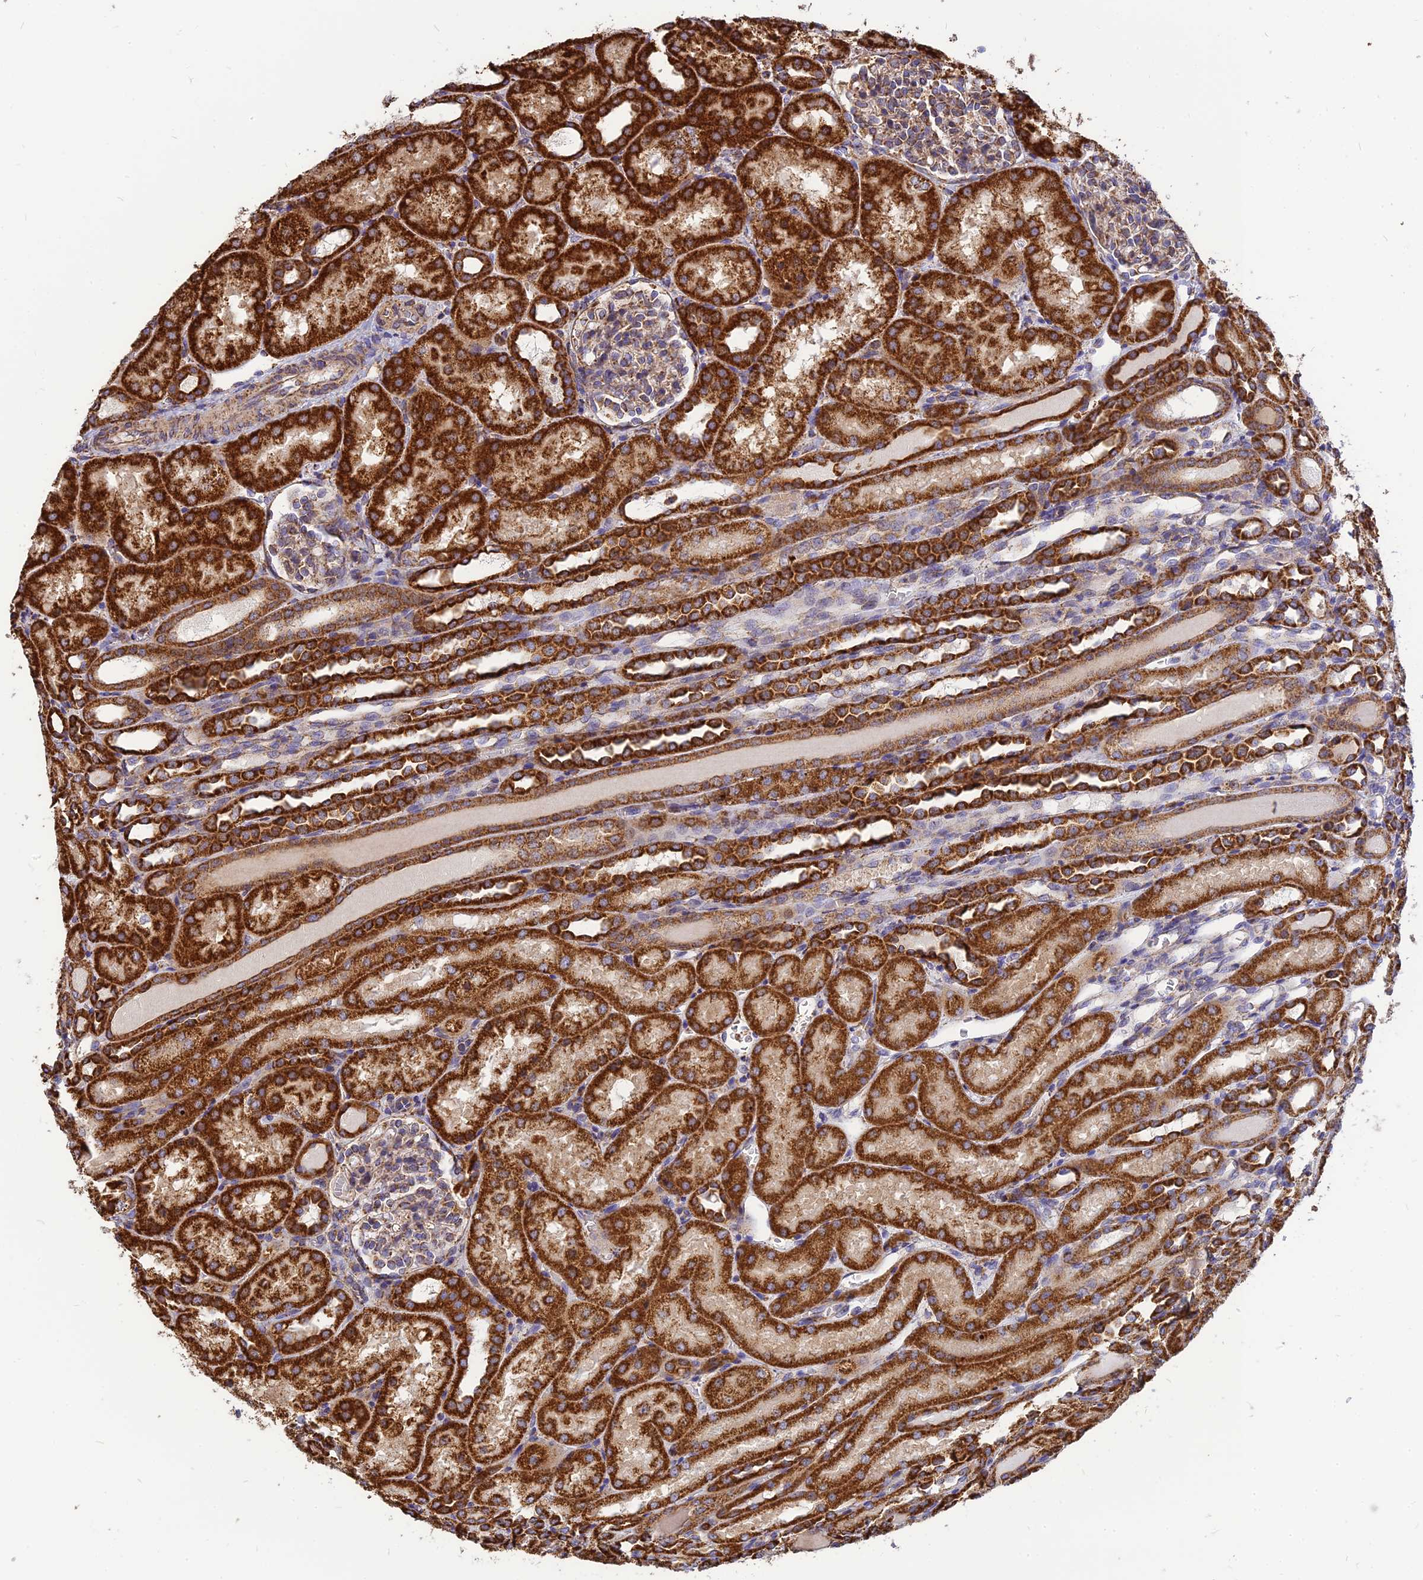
{"staining": {"intensity": "moderate", "quantity": ">75%", "location": "cytoplasmic/membranous"}, "tissue": "kidney", "cell_type": "Cells in glomeruli", "image_type": "normal", "snomed": [{"axis": "morphology", "description": "Normal tissue, NOS"}, {"axis": "topography", "description": "Kidney"}], "caption": "Normal kidney exhibits moderate cytoplasmic/membranous positivity in about >75% of cells in glomeruli, visualized by immunohistochemistry. (Stains: DAB (3,3'-diaminobenzidine) in brown, nuclei in blue, Microscopy: brightfield microscopy at high magnification).", "gene": "THUMPD2", "patient": {"sex": "male", "age": 1}}